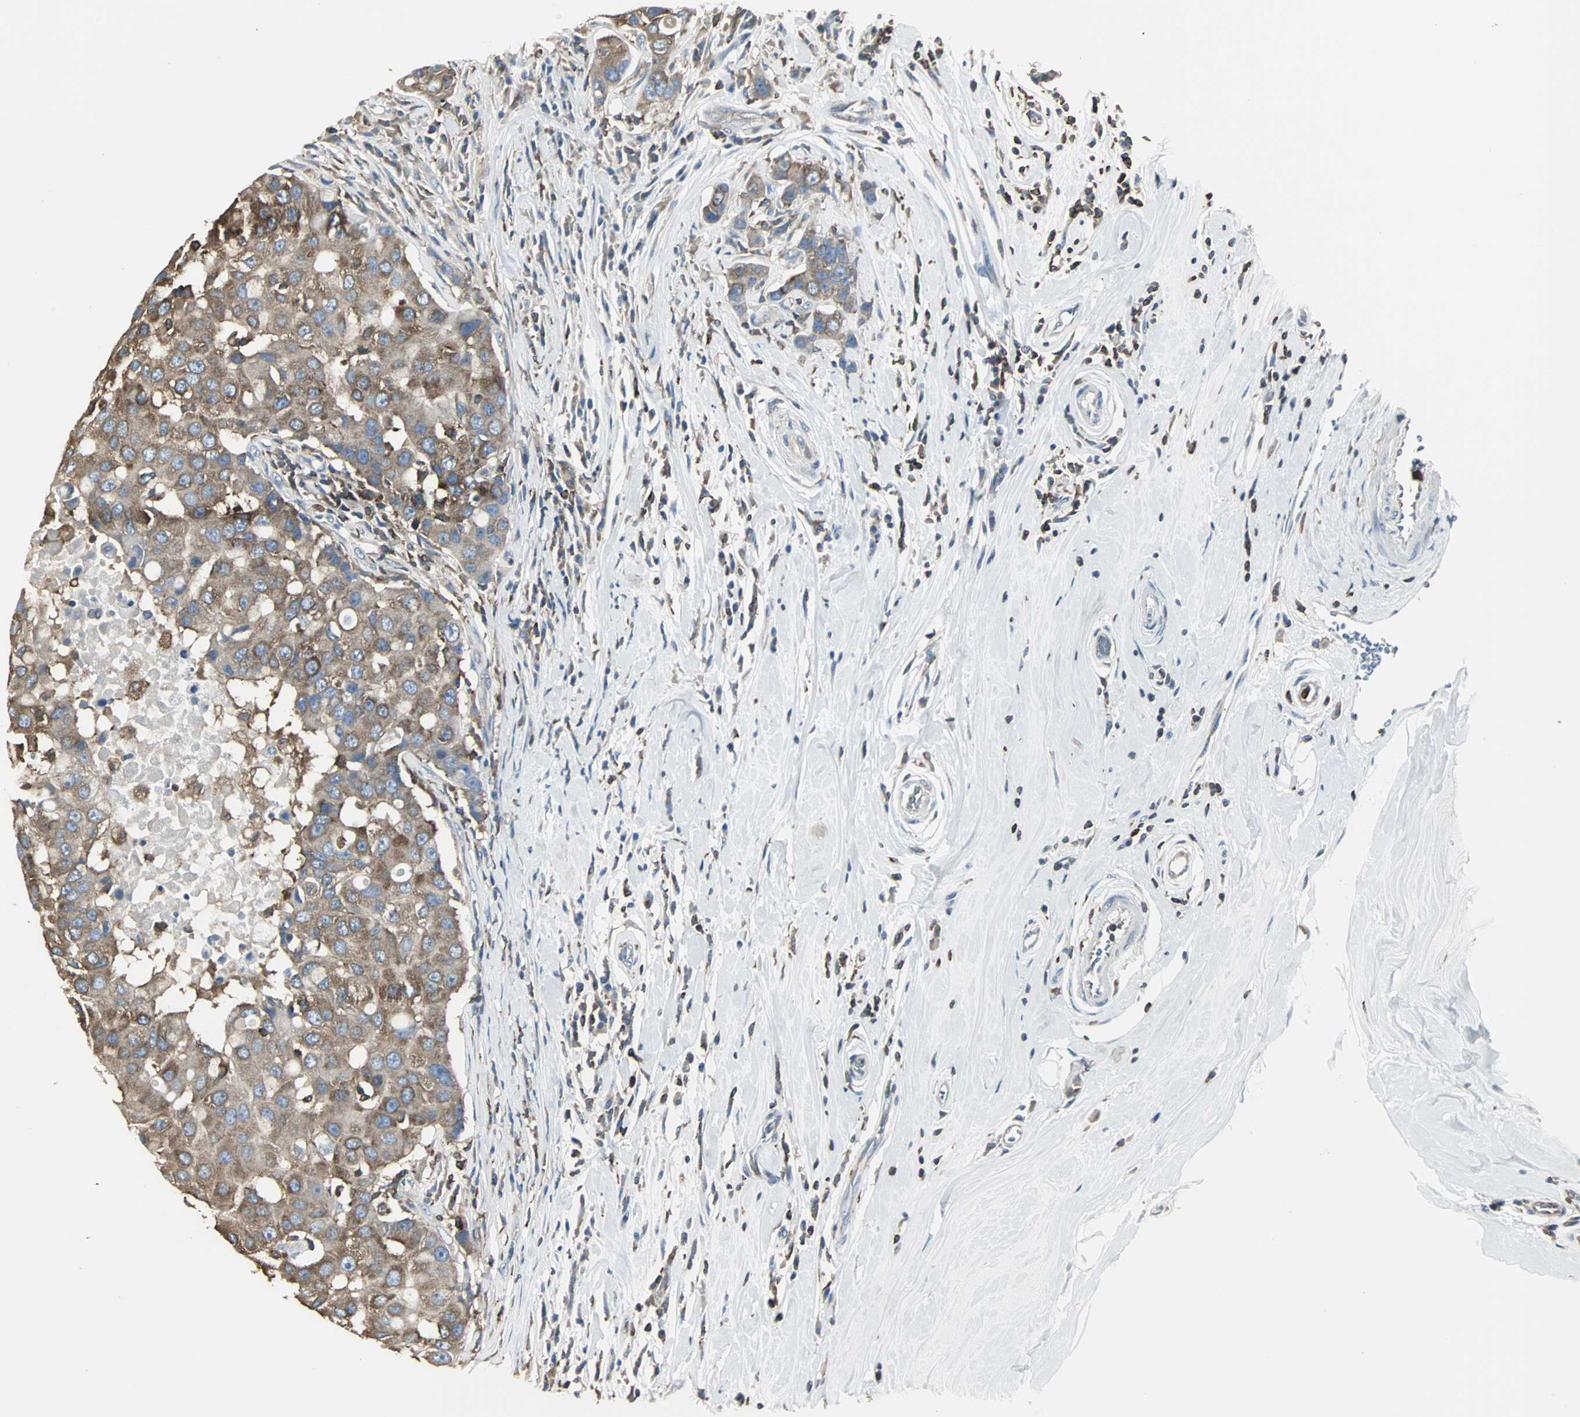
{"staining": {"intensity": "moderate", "quantity": ">75%", "location": "cytoplasmic/membranous"}, "tissue": "breast cancer", "cell_type": "Tumor cells", "image_type": "cancer", "snomed": [{"axis": "morphology", "description": "Duct carcinoma"}, {"axis": "topography", "description": "Breast"}], "caption": "Breast cancer (intraductal carcinoma) tissue reveals moderate cytoplasmic/membranous expression in approximately >75% of tumor cells, visualized by immunohistochemistry.", "gene": "LRRFIP1", "patient": {"sex": "female", "age": 27}}